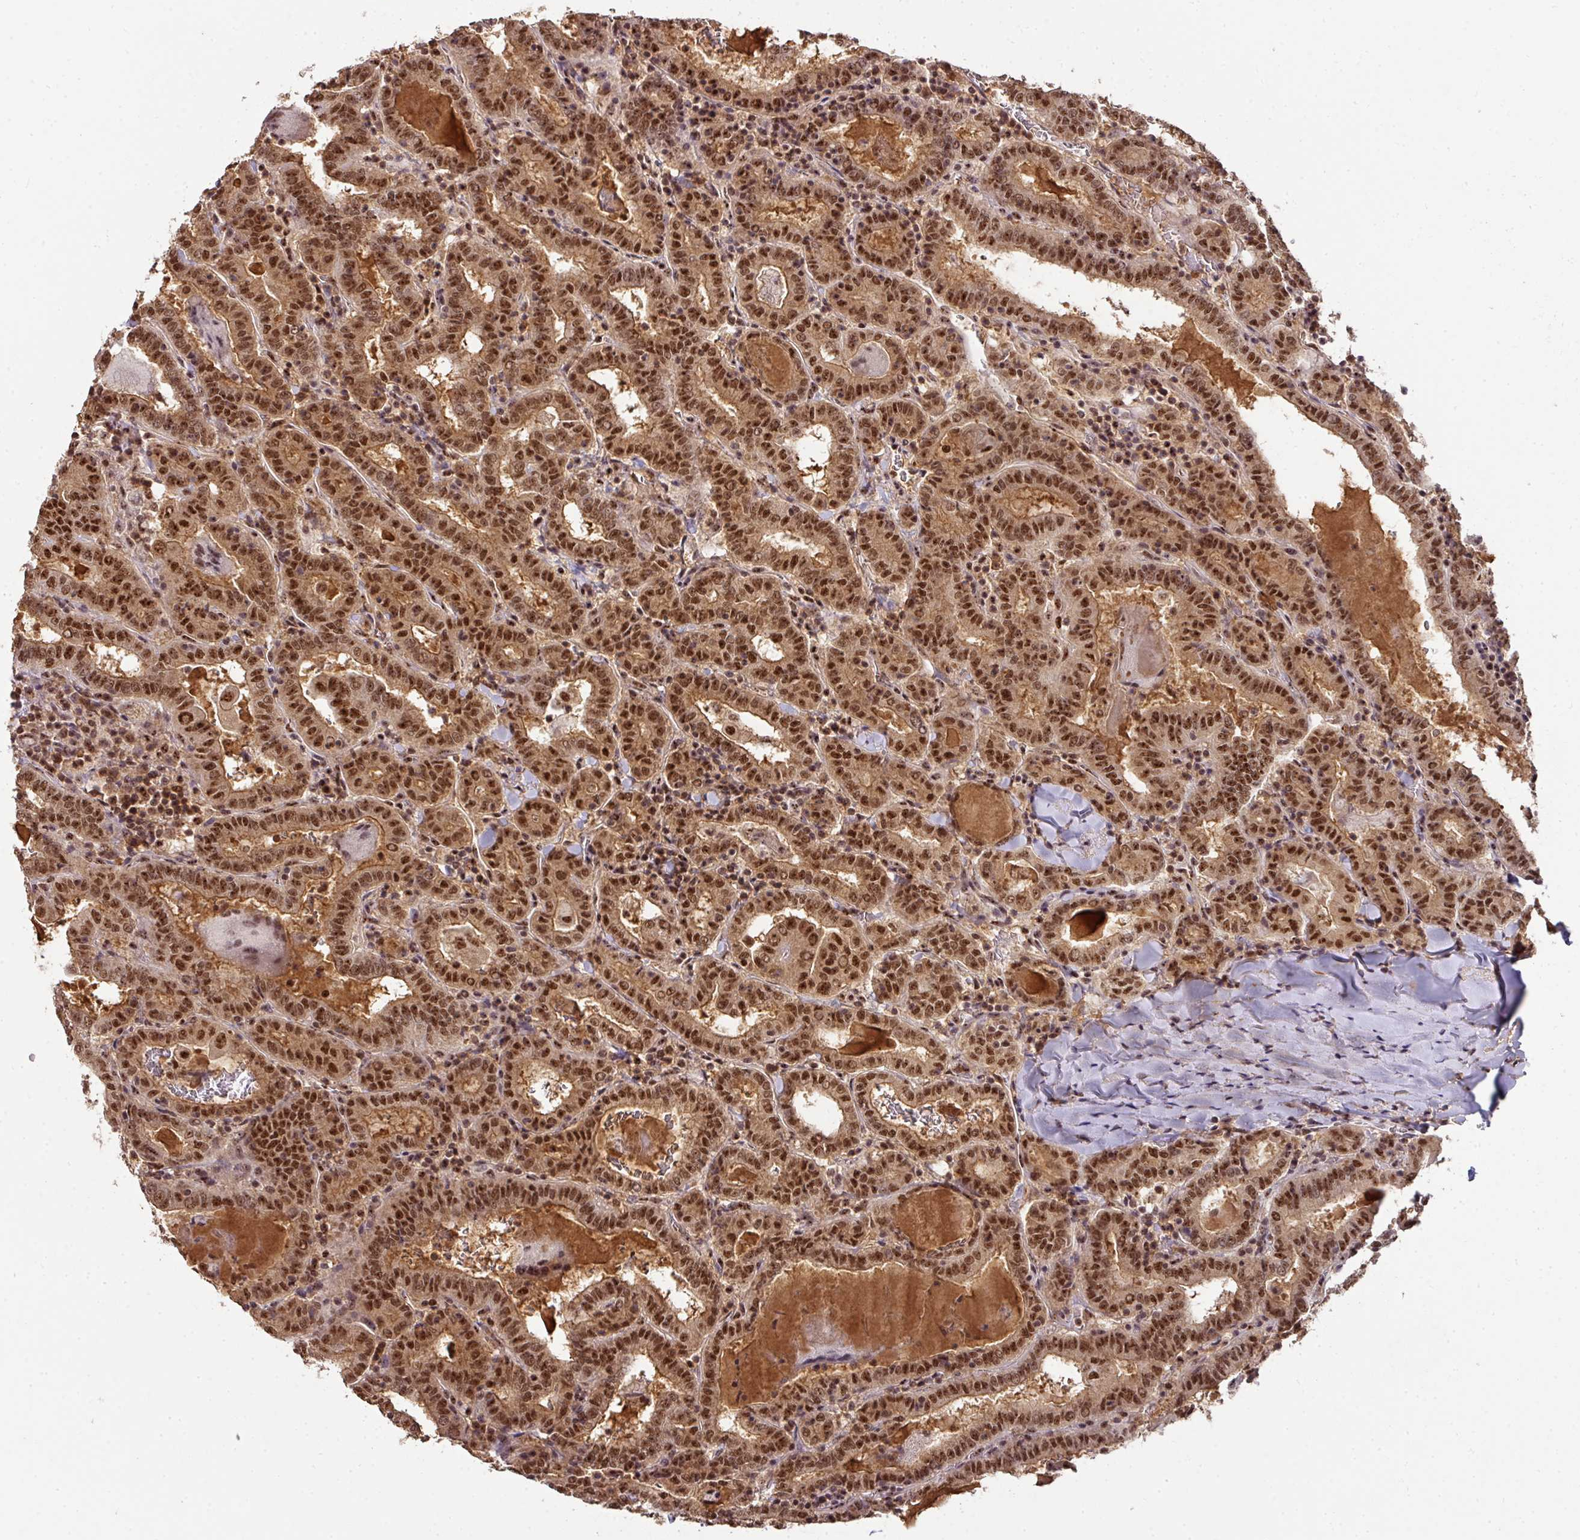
{"staining": {"intensity": "strong", "quantity": ">75%", "location": "cytoplasmic/membranous,nuclear"}, "tissue": "thyroid cancer", "cell_type": "Tumor cells", "image_type": "cancer", "snomed": [{"axis": "morphology", "description": "Papillary adenocarcinoma, NOS"}, {"axis": "topography", "description": "Thyroid gland"}], "caption": "This is a micrograph of immunohistochemistry (IHC) staining of papillary adenocarcinoma (thyroid), which shows strong expression in the cytoplasmic/membranous and nuclear of tumor cells.", "gene": "RANBP9", "patient": {"sex": "female", "age": 72}}